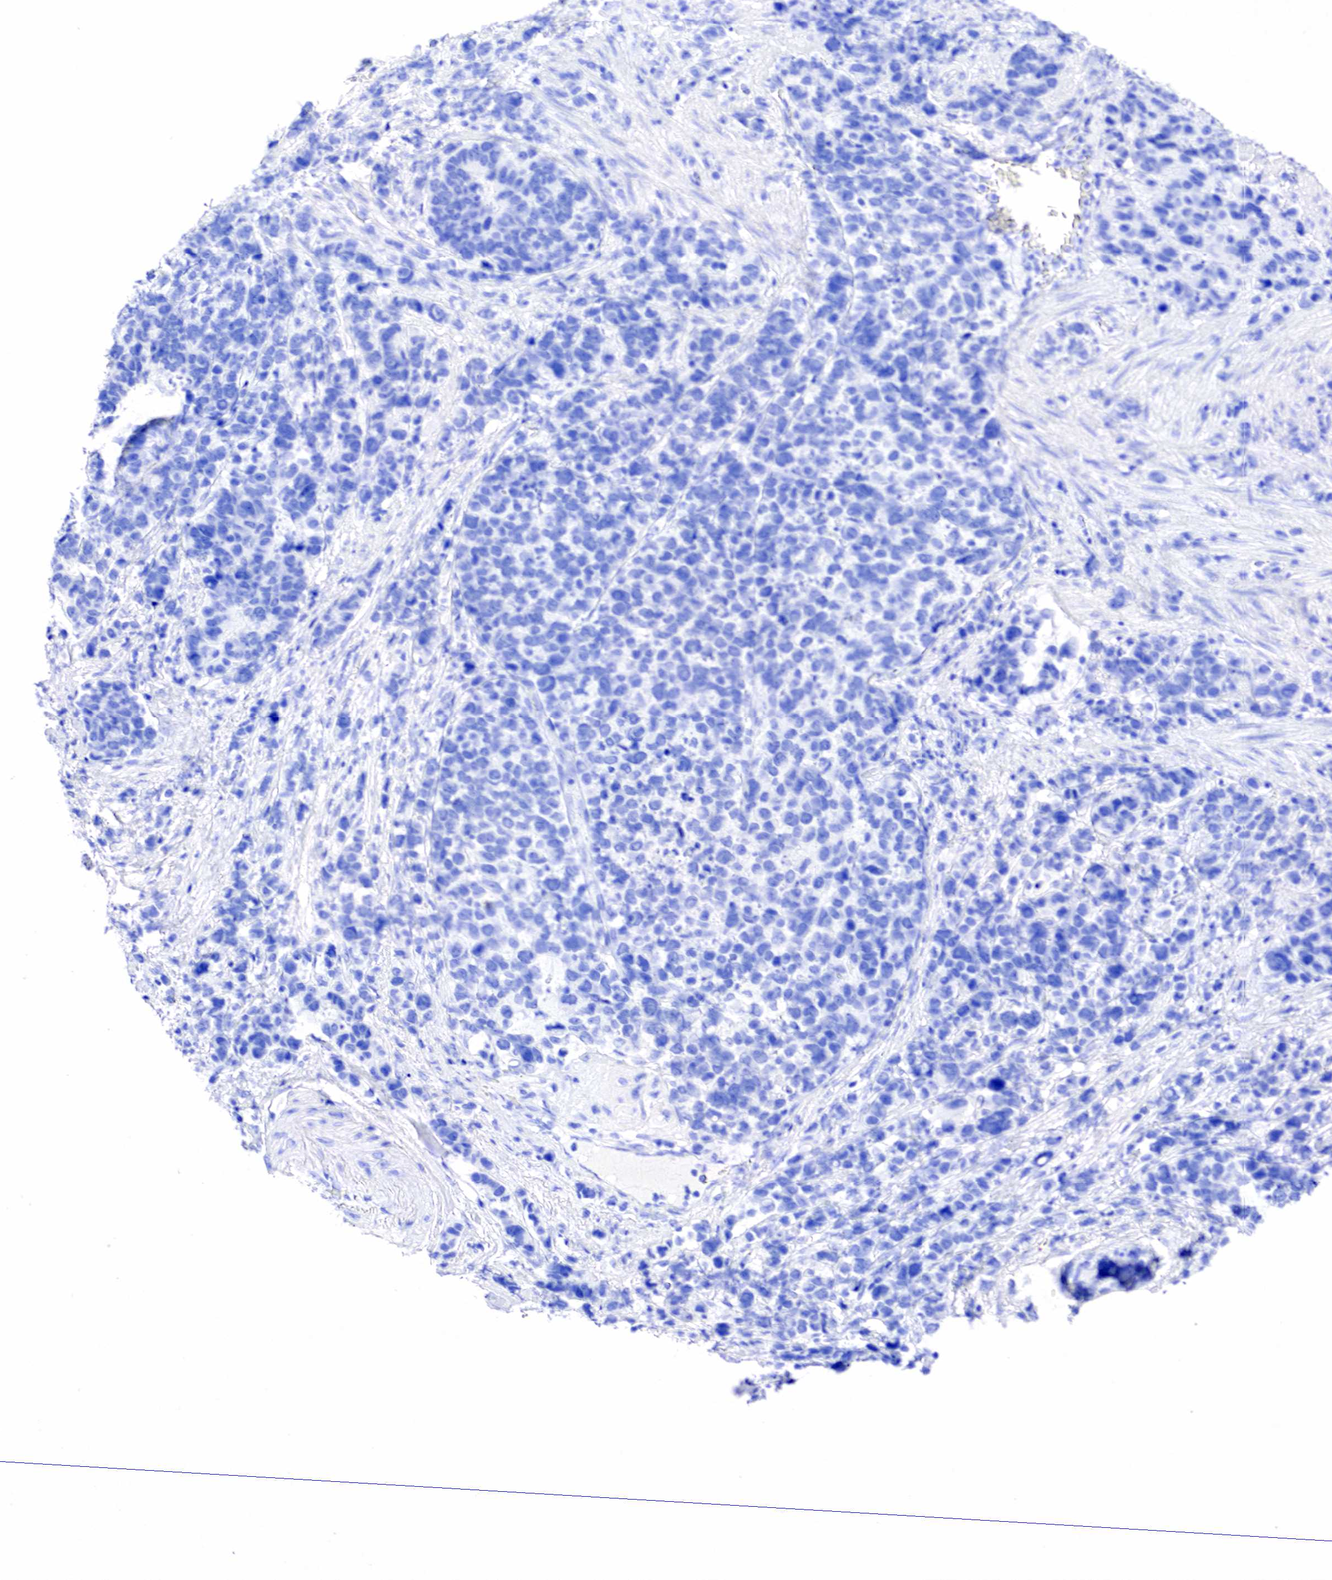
{"staining": {"intensity": "negative", "quantity": "none", "location": "none"}, "tissue": "stomach cancer", "cell_type": "Tumor cells", "image_type": "cancer", "snomed": [{"axis": "morphology", "description": "Adenocarcinoma, NOS"}, {"axis": "topography", "description": "Stomach, upper"}], "caption": "An immunohistochemistry image of adenocarcinoma (stomach) is shown. There is no staining in tumor cells of adenocarcinoma (stomach).", "gene": "KLK3", "patient": {"sex": "male", "age": 71}}